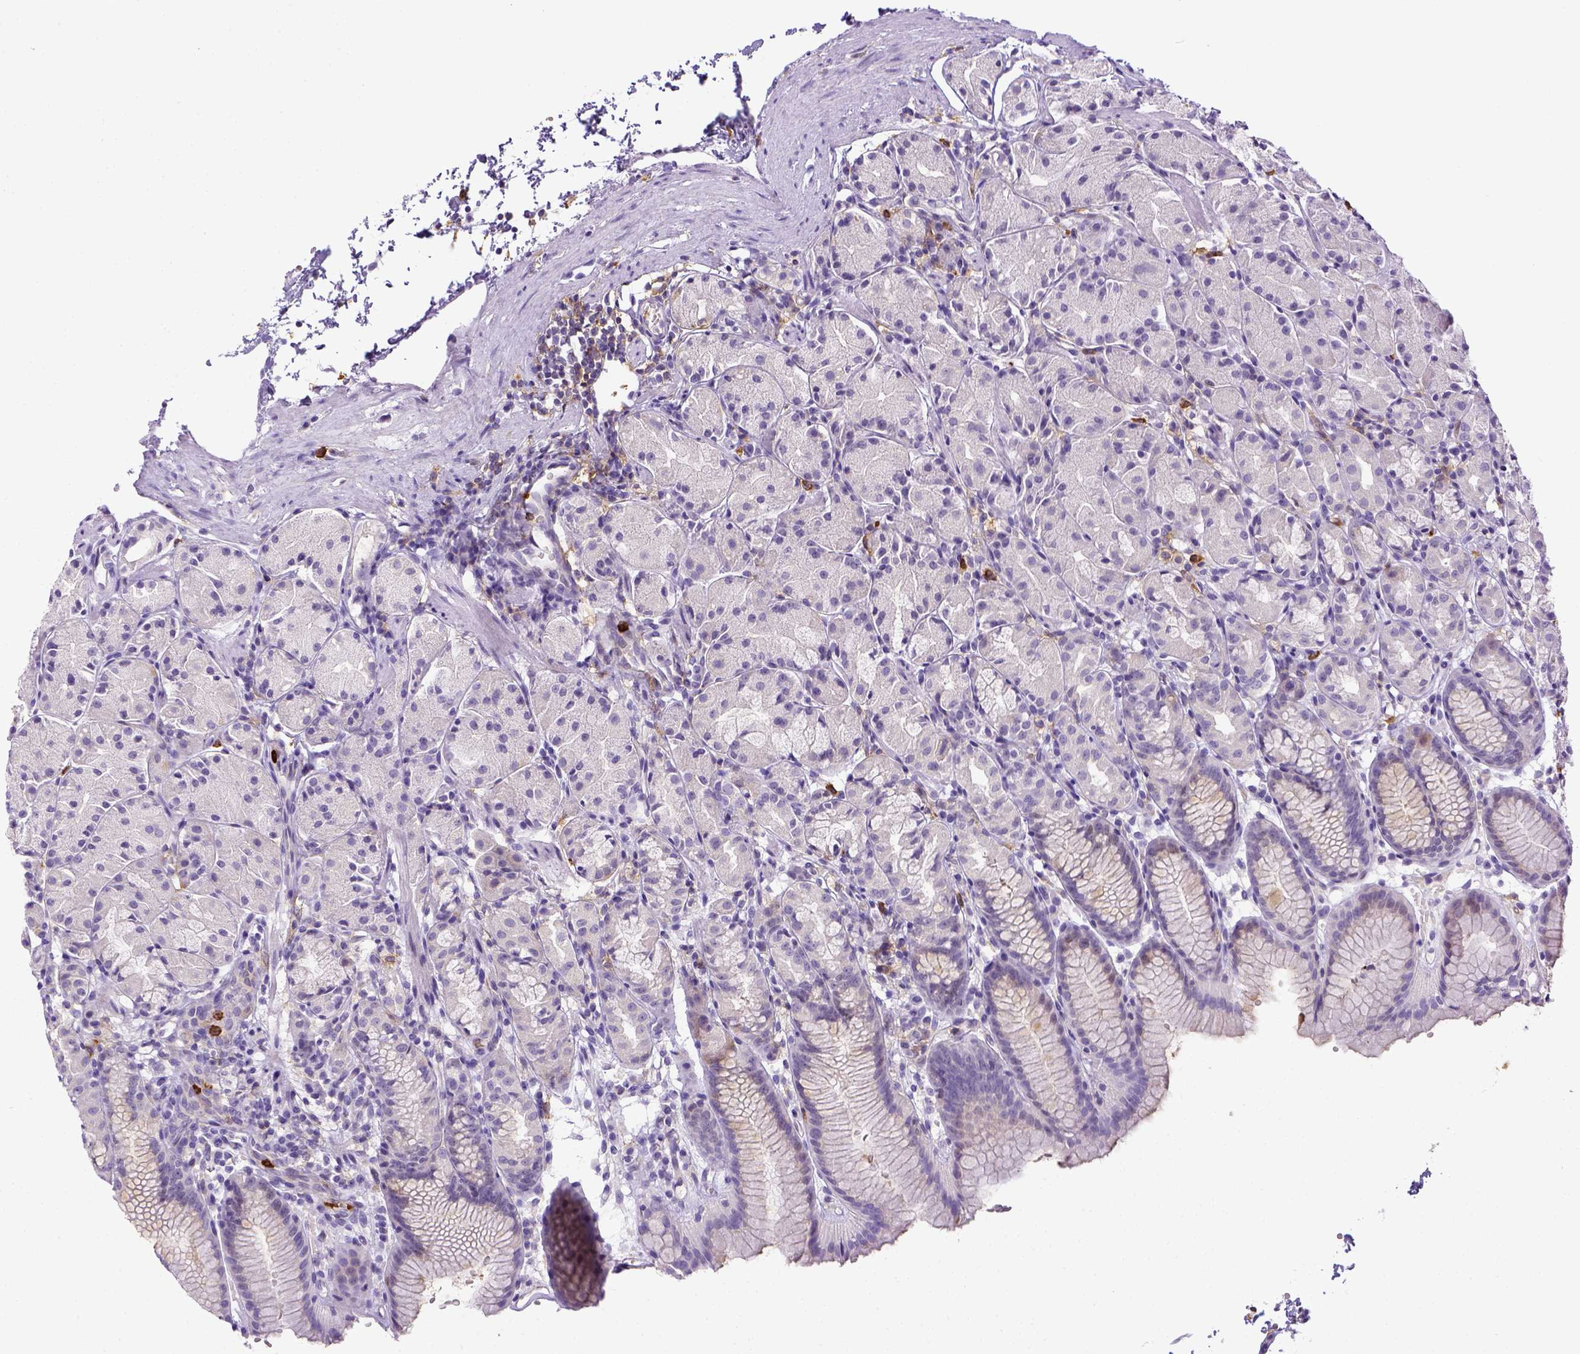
{"staining": {"intensity": "negative", "quantity": "none", "location": "none"}, "tissue": "stomach", "cell_type": "Glandular cells", "image_type": "normal", "snomed": [{"axis": "morphology", "description": "Normal tissue, NOS"}, {"axis": "topography", "description": "Stomach, upper"}], "caption": "There is no significant positivity in glandular cells of stomach. The staining is performed using DAB (3,3'-diaminobenzidine) brown chromogen with nuclei counter-stained in using hematoxylin.", "gene": "ITGAM", "patient": {"sex": "male", "age": 47}}